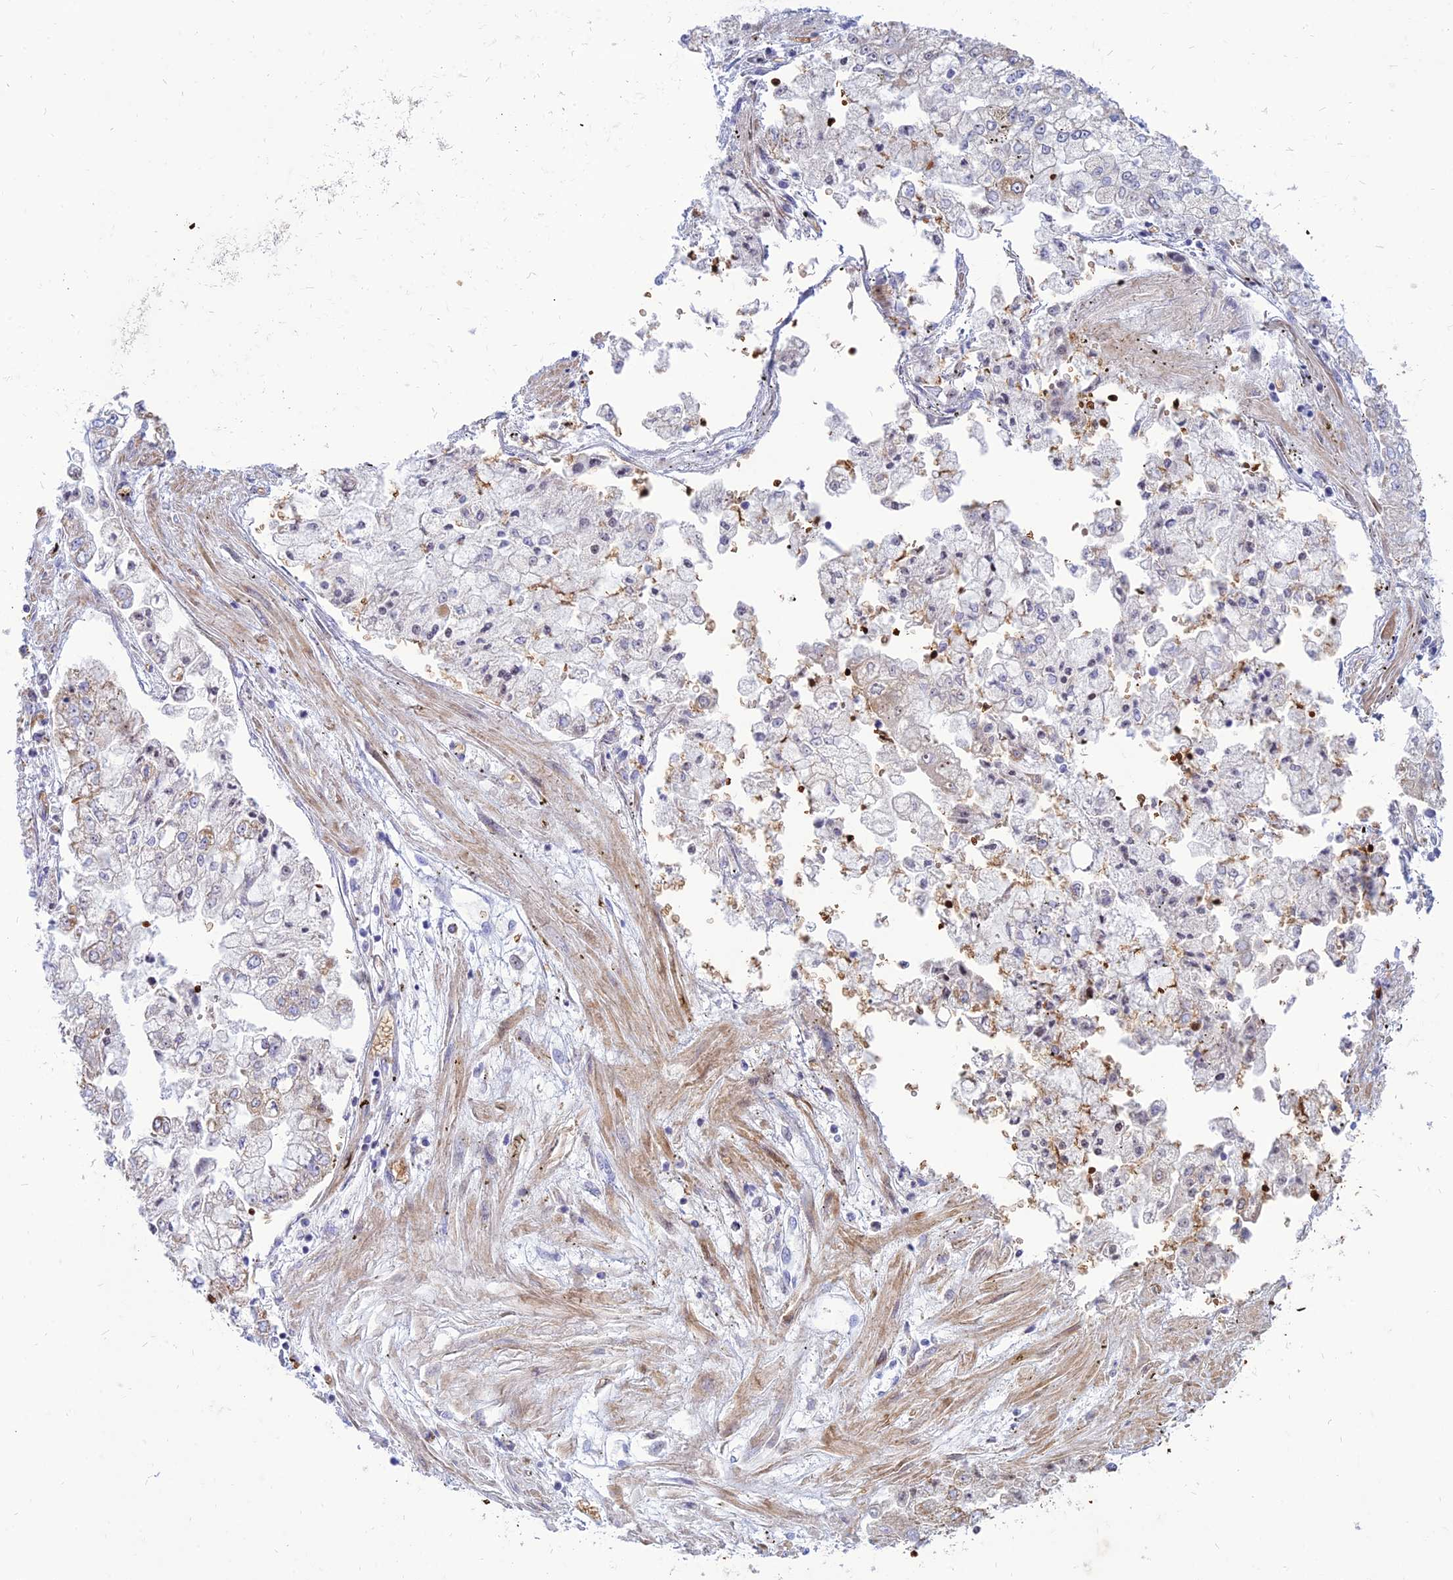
{"staining": {"intensity": "weak", "quantity": "<25%", "location": "cytoplasmic/membranous"}, "tissue": "stomach cancer", "cell_type": "Tumor cells", "image_type": "cancer", "snomed": [{"axis": "morphology", "description": "Adenocarcinoma, NOS"}, {"axis": "topography", "description": "Stomach"}], "caption": "A high-resolution histopathology image shows immunohistochemistry staining of stomach cancer (adenocarcinoma), which shows no significant expression in tumor cells.", "gene": "HHAT", "patient": {"sex": "male", "age": 76}}